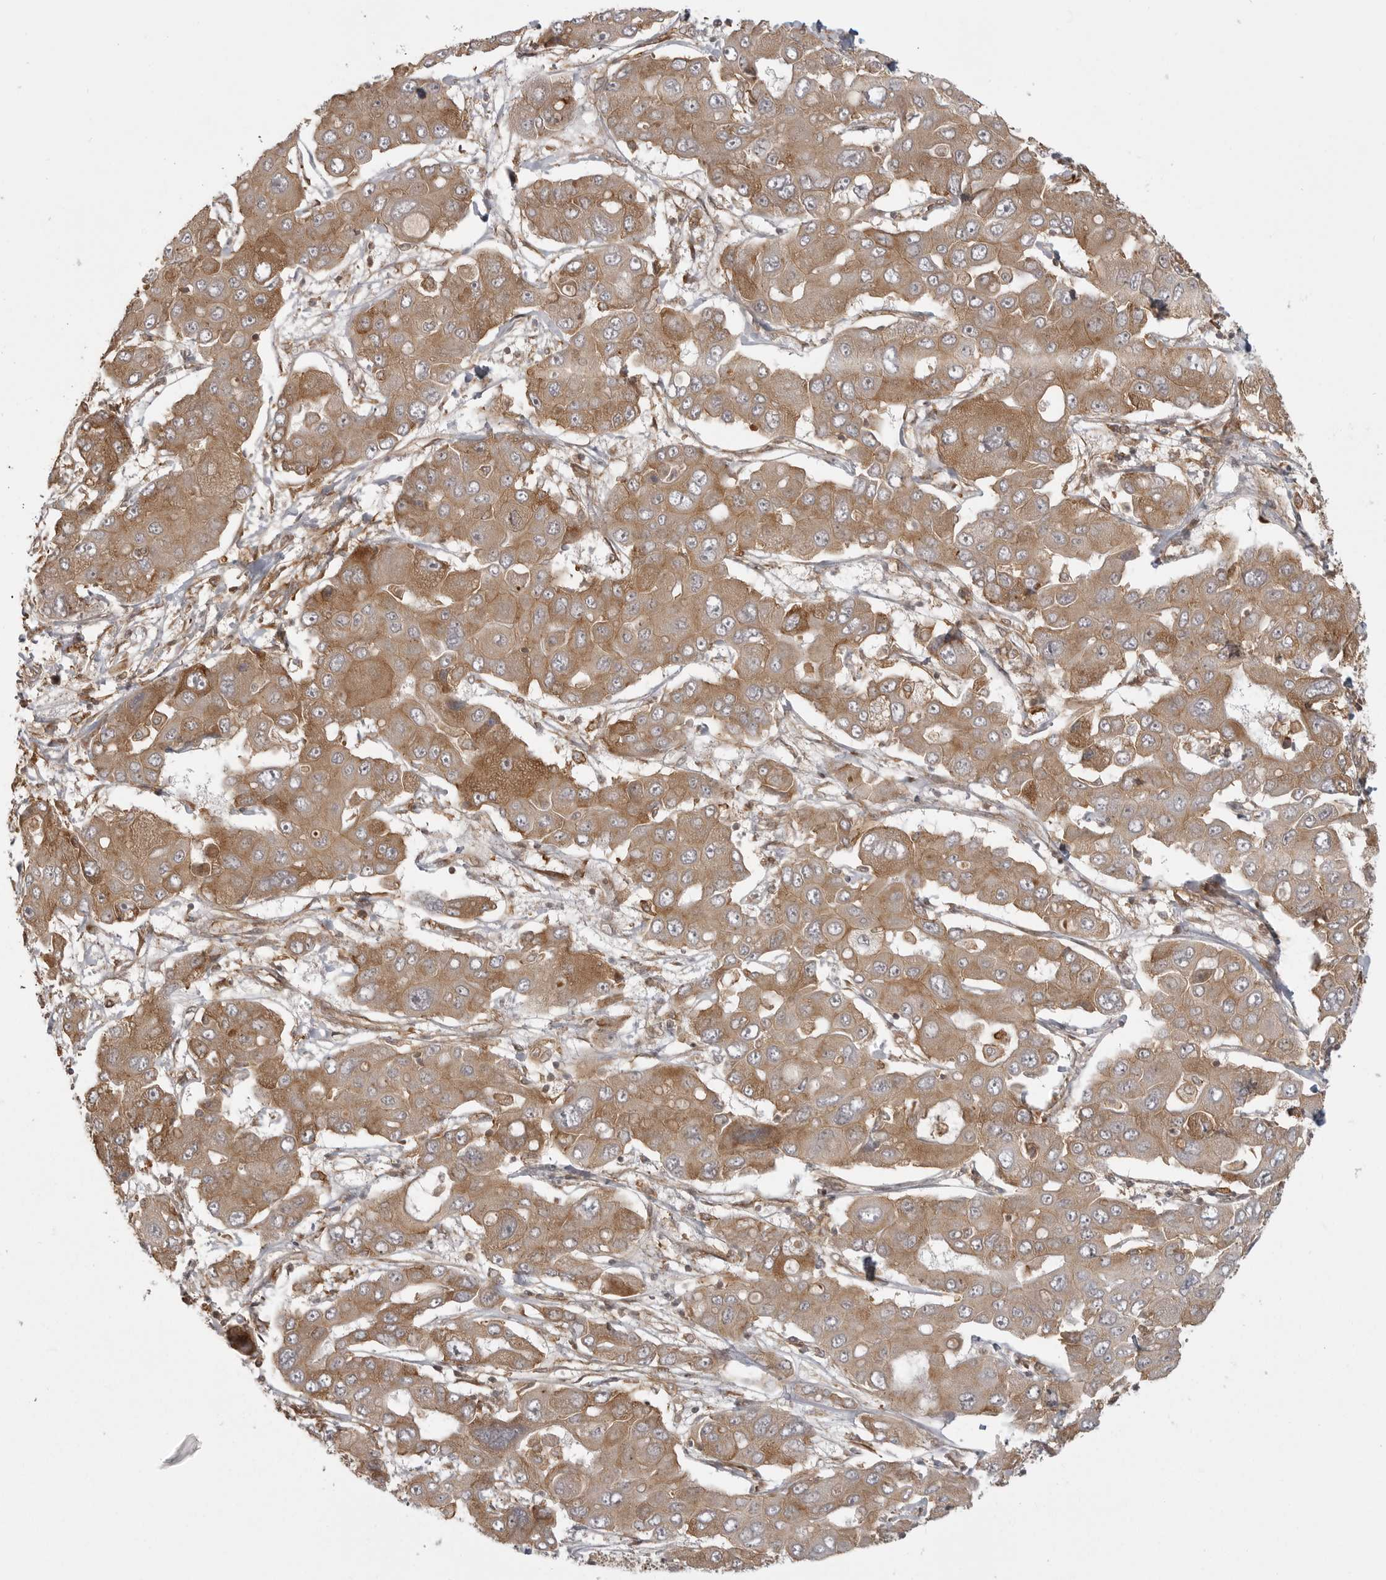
{"staining": {"intensity": "moderate", "quantity": ">75%", "location": "cytoplasmic/membranous"}, "tissue": "liver cancer", "cell_type": "Tumor cells", "image_type": "cancer", "snomed": [{"axis": "morphology", "description": "Cholangiocarcinoma"}, {"axis": "topography", "description": "Liver"}], "caption": "Liver cancer stained for a protein (brown) demonstrates moderate cytoplasmic/membranous positive positivity in approximately >75% of tumor cells.", "gene": "FAT3", "patient": {"sex": "male", "age": 67}}